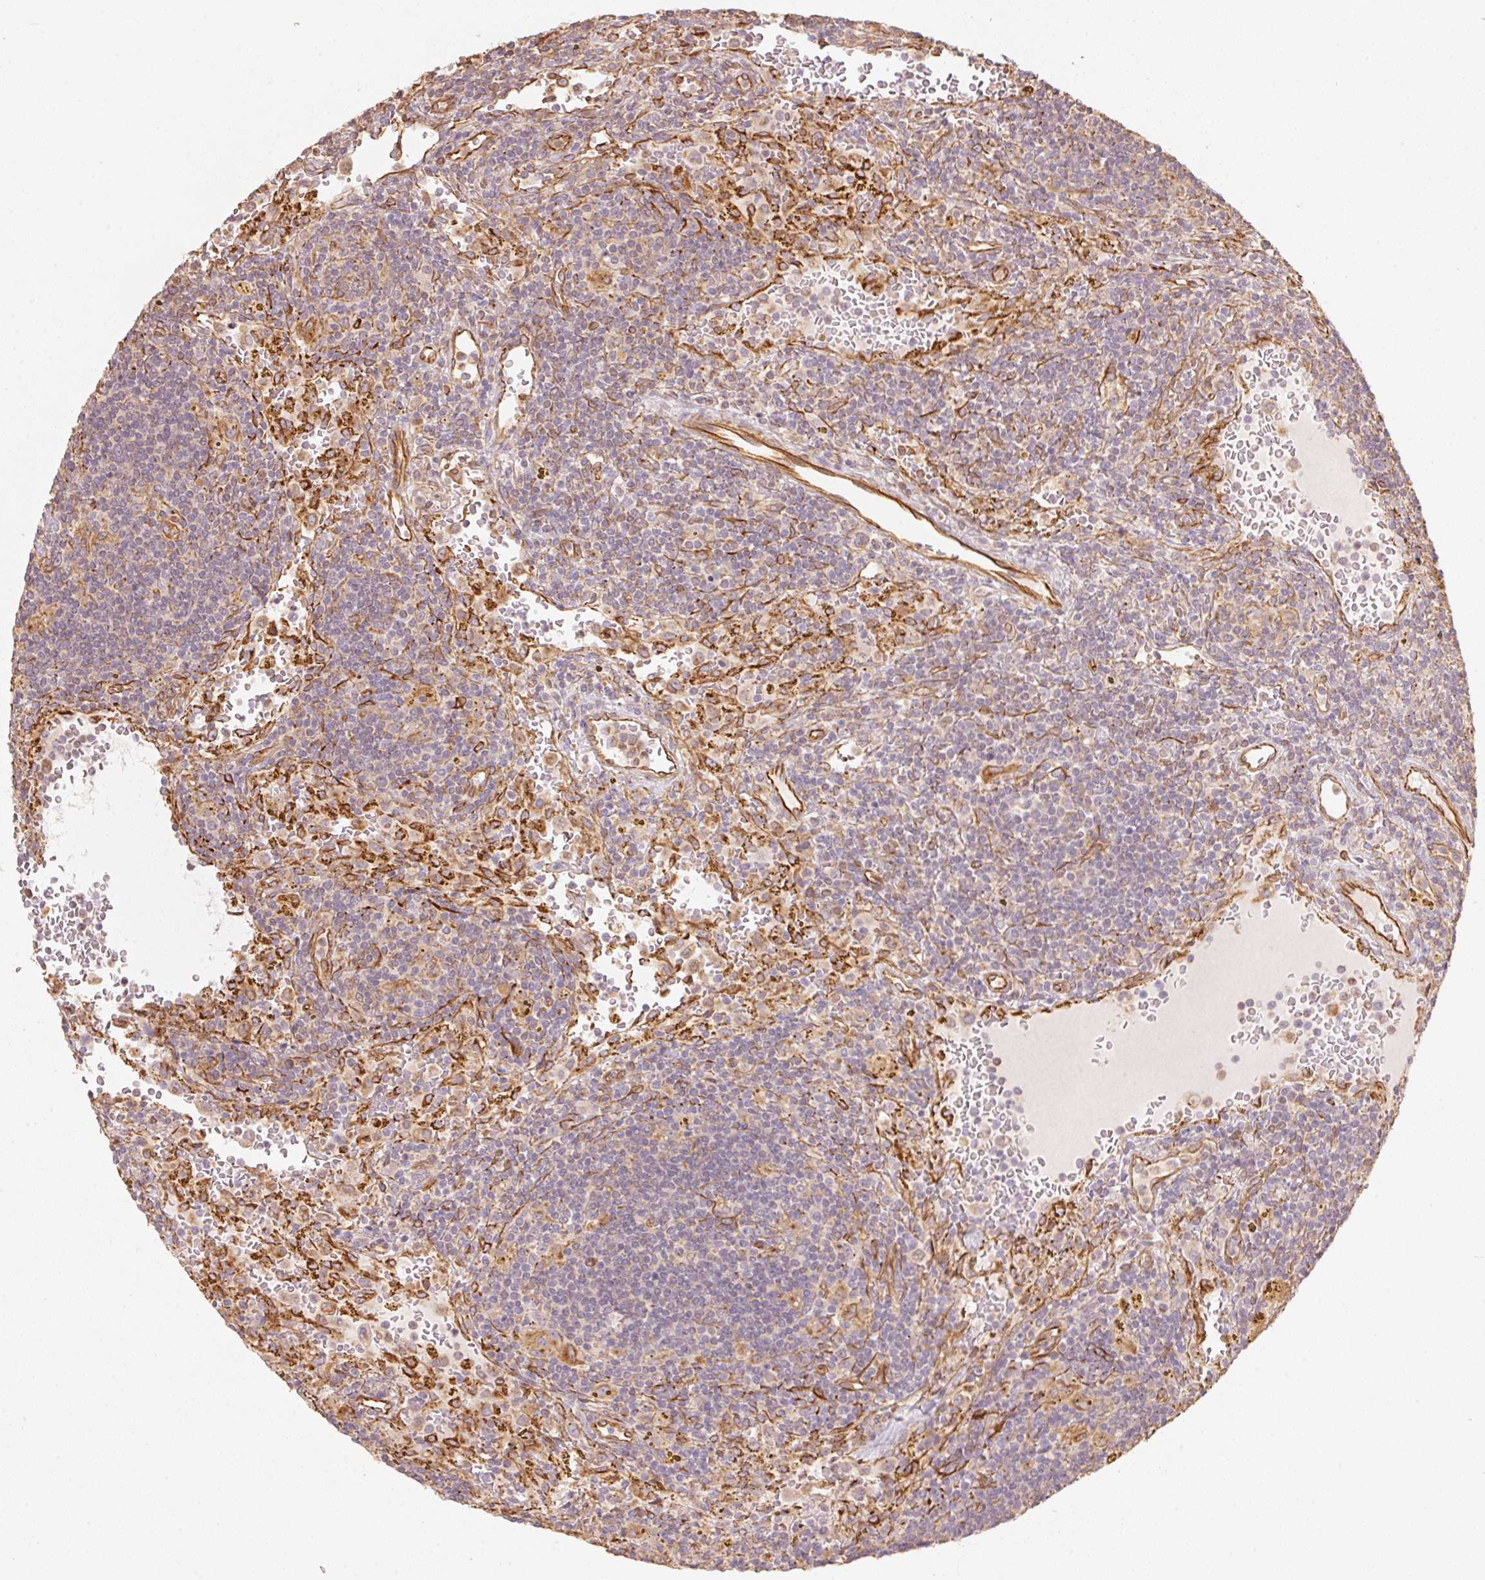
{"staining": {"intensity": "negative", "quantity": "none", "location": "none"}, "tissue": "lymphoma", "cell_type": "Tumor cells", "image_type": "cancer", "snomed": [{"axis": "morphology", "description": "Malignant lymphoma, non-Hodgkin's type, Low grade"}, {"axis": "topography", "description": "Spleen"}], "caption": "Immunohistochemistry (IHC) of low-grade malignant lymphoma, non-Hodgkin's type shows no expression in tumor cells.", "gene": "FOXR2", "patient": {"sex": "female", "age": 70}}